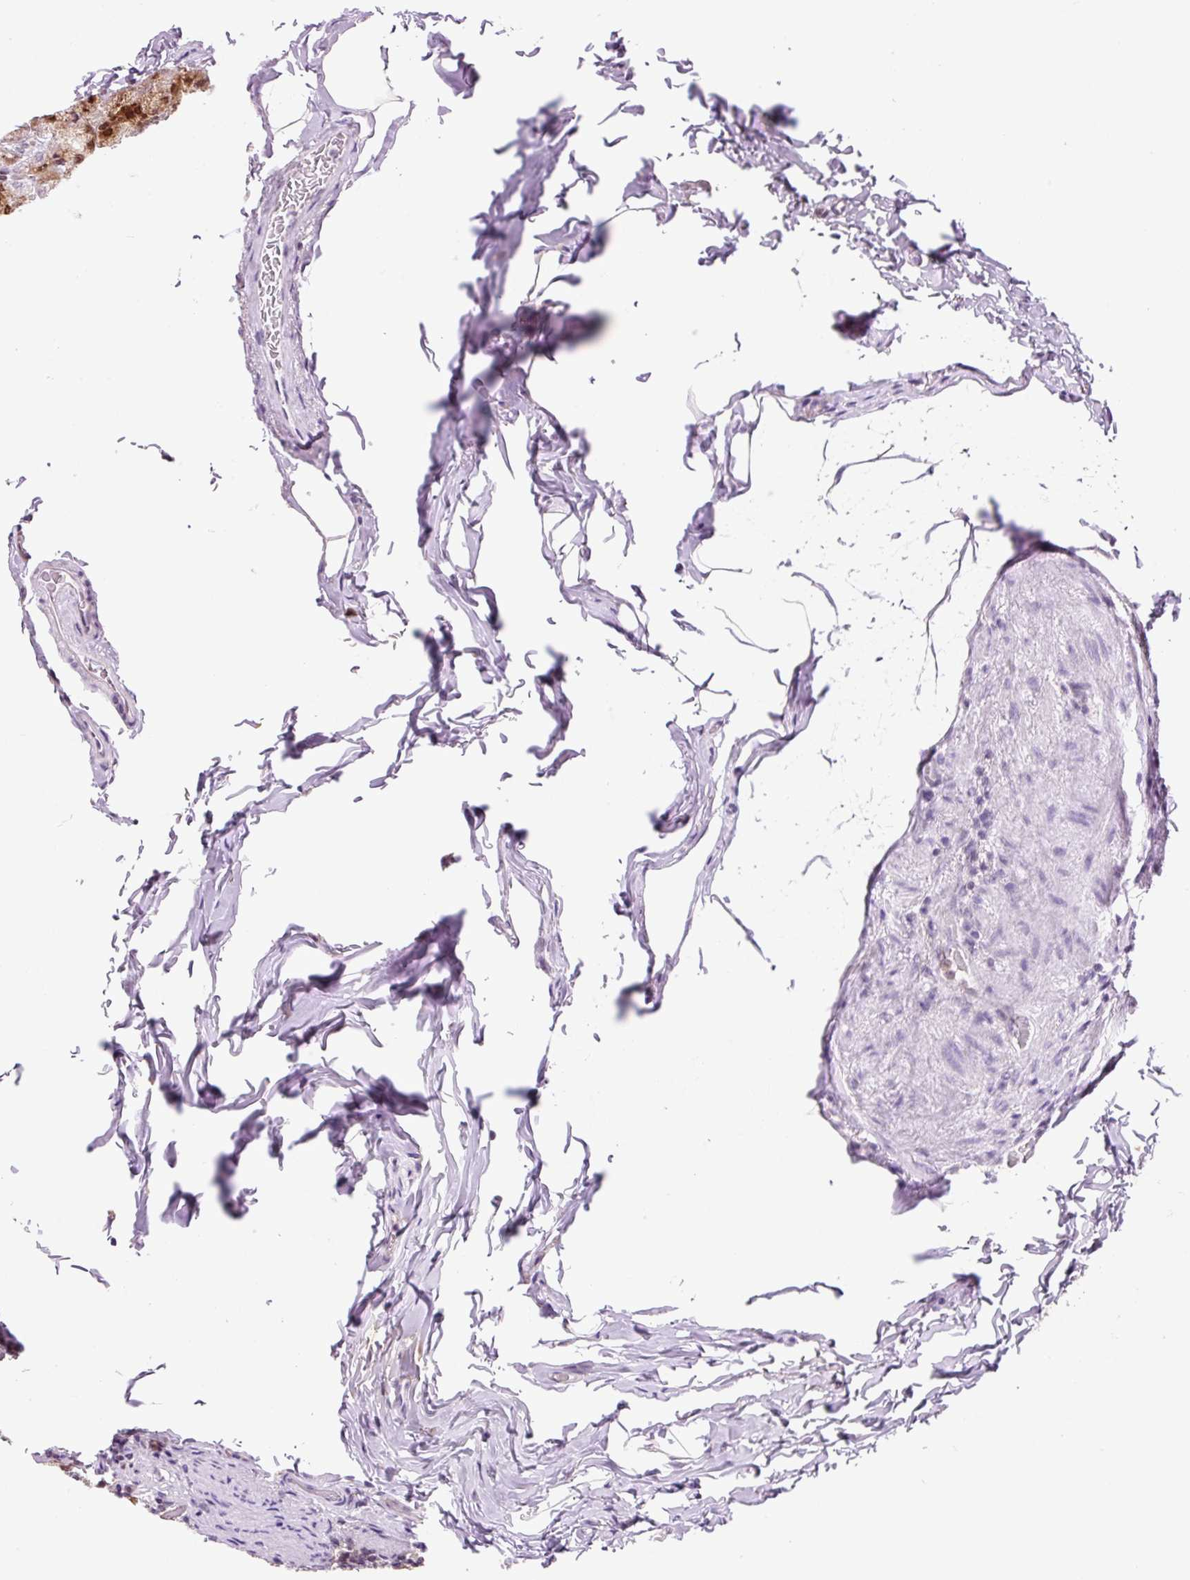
{"staining": {"intensity": "strong", "quantity": ">75%", "location": "cytoplasmic/membranous,nuclear"}, "tissue": "stomach", "cell_type": "Glandular cells", "image_type": "normal", "snomed": [{"axis": "morphology", "description": "Normal tissue, NOS"}, {"axis": "topography", "description": "Stomach, upper"}, {"axis": "topography", "description": "Stomach"}], "caption": "An IHC histopathology image of benign tissue is shown. Protein staining in brown shows strong cytoplasmic/membranous,nuclear positivity in stomach within glandular cells. Nuclei are stained in blue.", "gene": "RPL41", "patient": {"sex": "male", "age": 68}}